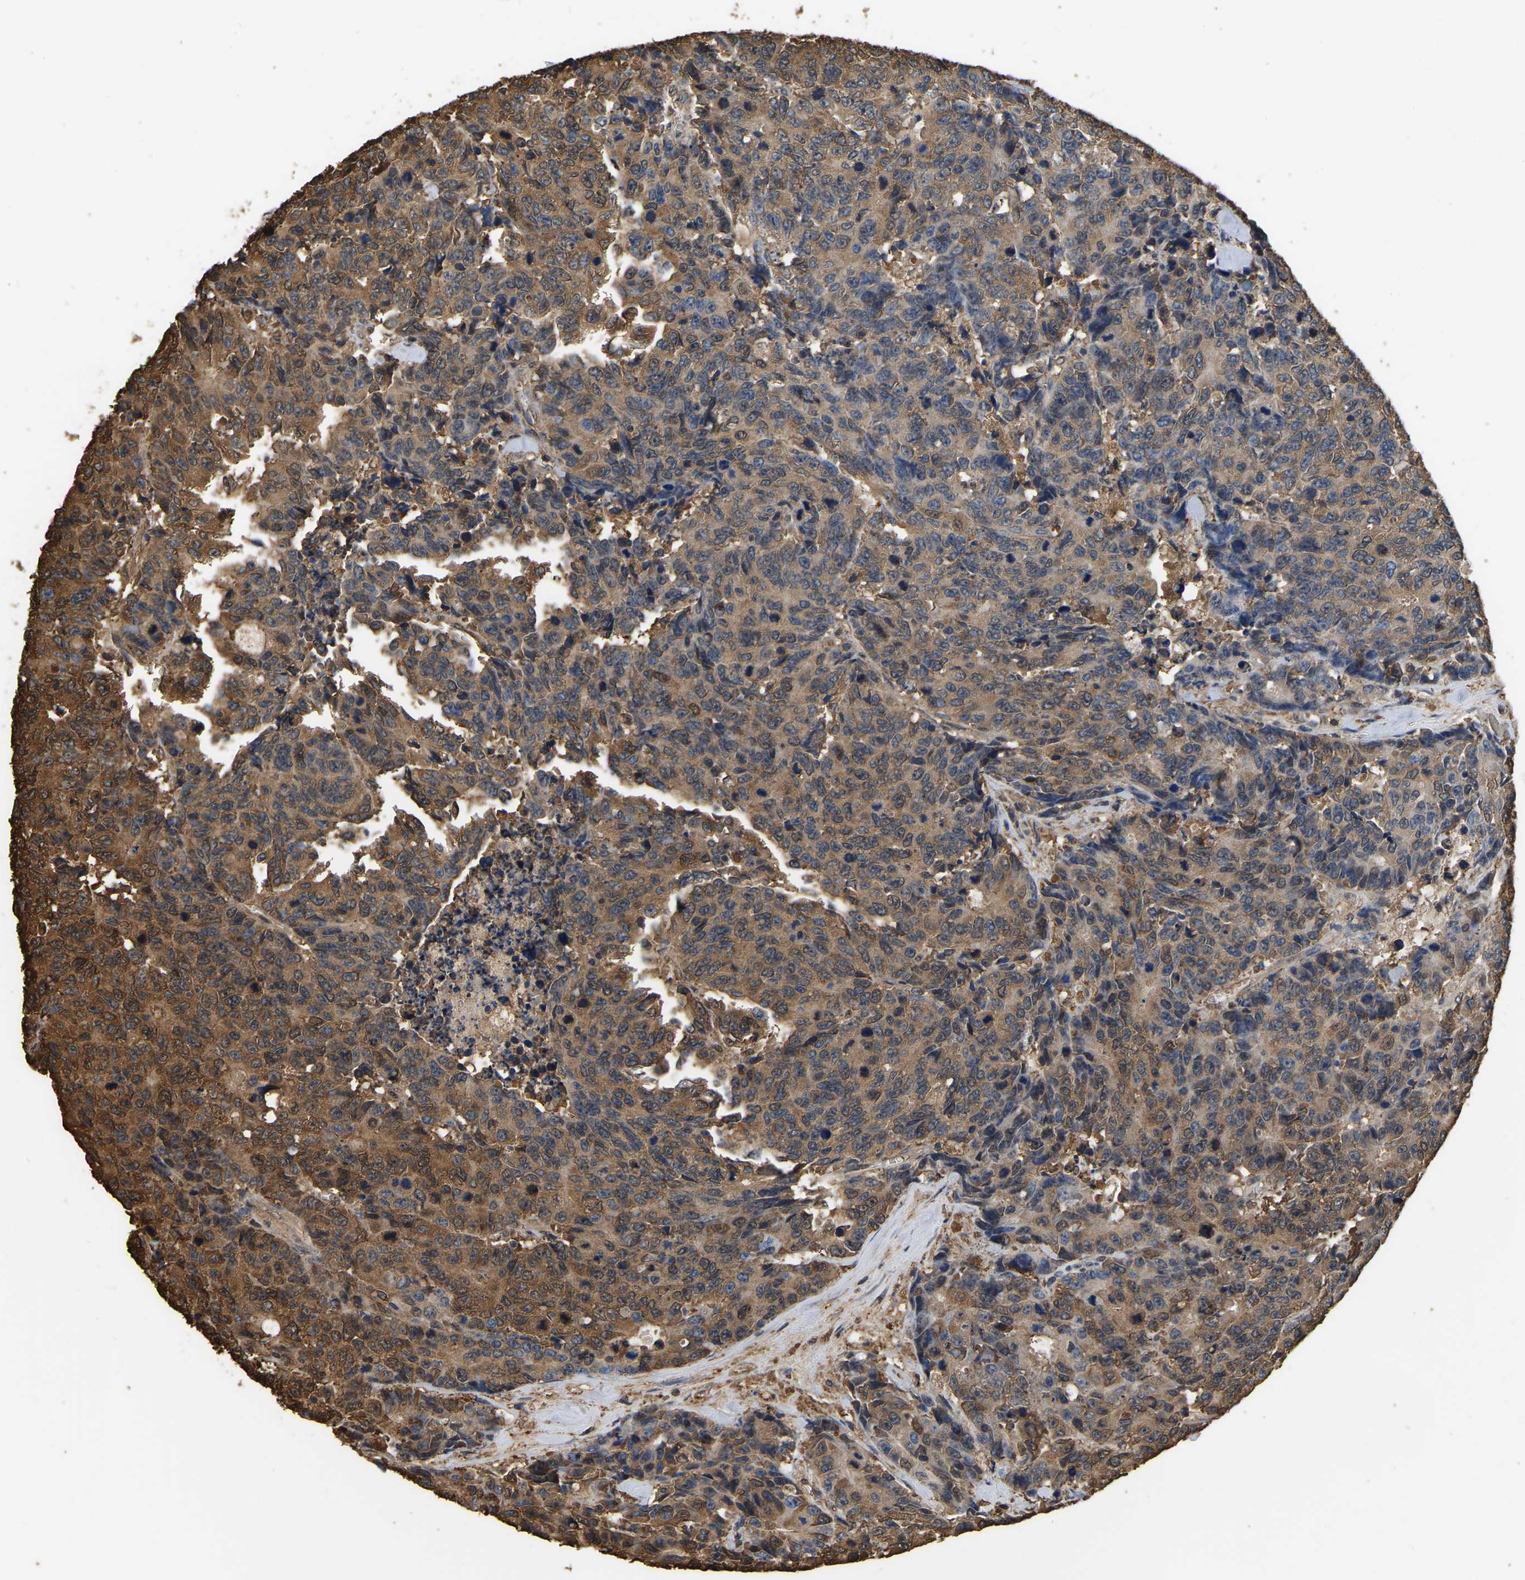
{"staining": {"intensity": "moderate", "quantity": ">75%", "location": "cytoplasmic/membranous"}, "tissue": "colorectal cancer", "cell_type": "Tumor cells", "image_type": "cancer", "snomed": [{"axis": "morphology", "description": "Adenocarcinoma, NOS"}, {"axis": "topography", "description": "Colon"}], "caption": "A photomicrograph of human colorectal adenocarcinoma stained for a protein exhibits moderate cytoplasmic/membranous brown staining in tumor cells. Nuclei are stained in blue.", "gene": "LDHB", "patient": {"sex": "female", "age": 86}}